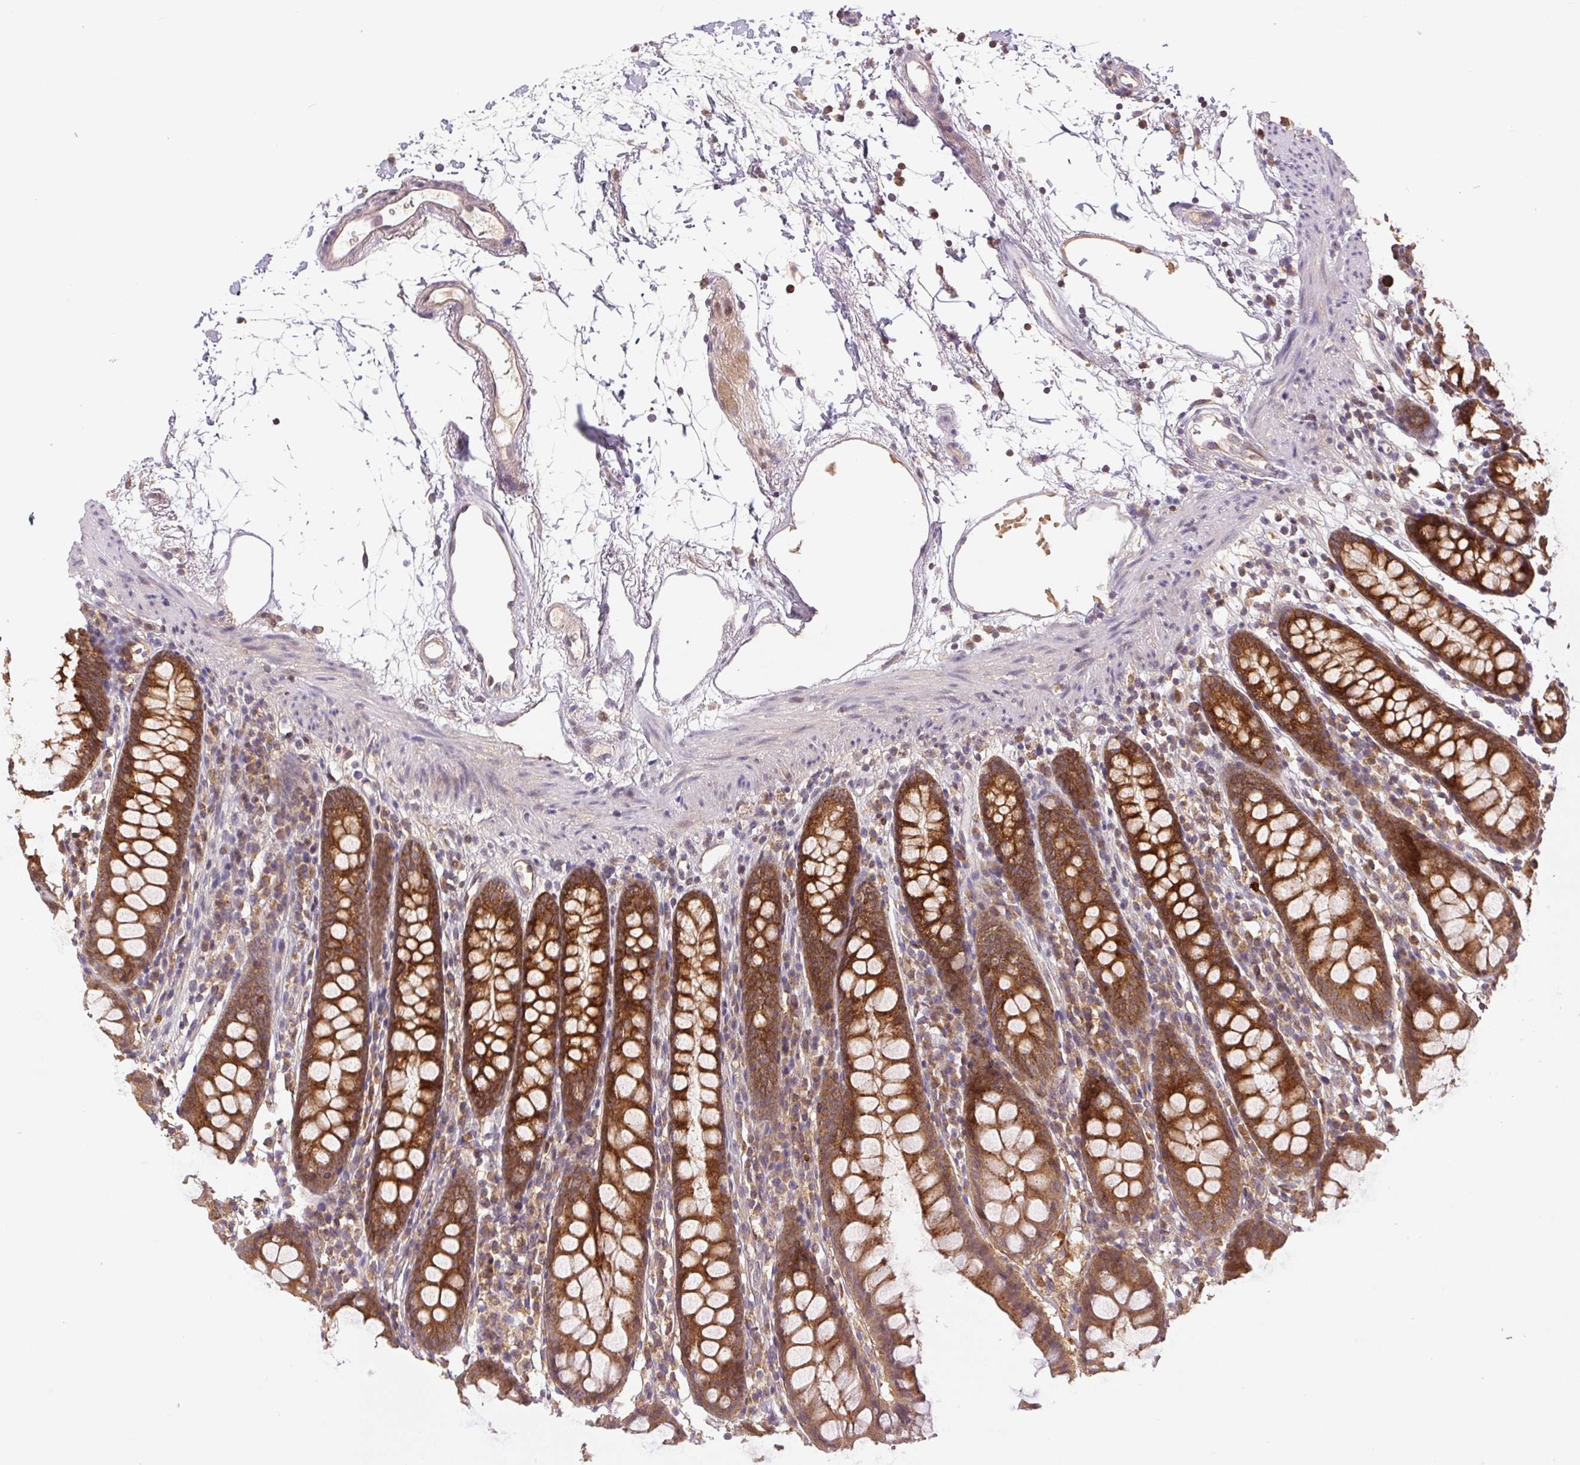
{"staining": {"intensity": "weak", "quantity": "25%-75%", "location": "cytoplasmic/membranous"}, "tissue": "colon", "cell_type": "Endothelial cells", "image_type": "normal", "snomed": [{"axis": "morphology", "description": "Normal tissue, NOS"}, {"axis": "topography", "description": "Colon"}], "caption": "Protein analysis of benign colon demonstrates weak cytoplasmic/membranous staining in about 25%-75% of endothelial cells.", "gene": "MTHFD1L", "patient": {"sex": "female", "age": 84}}